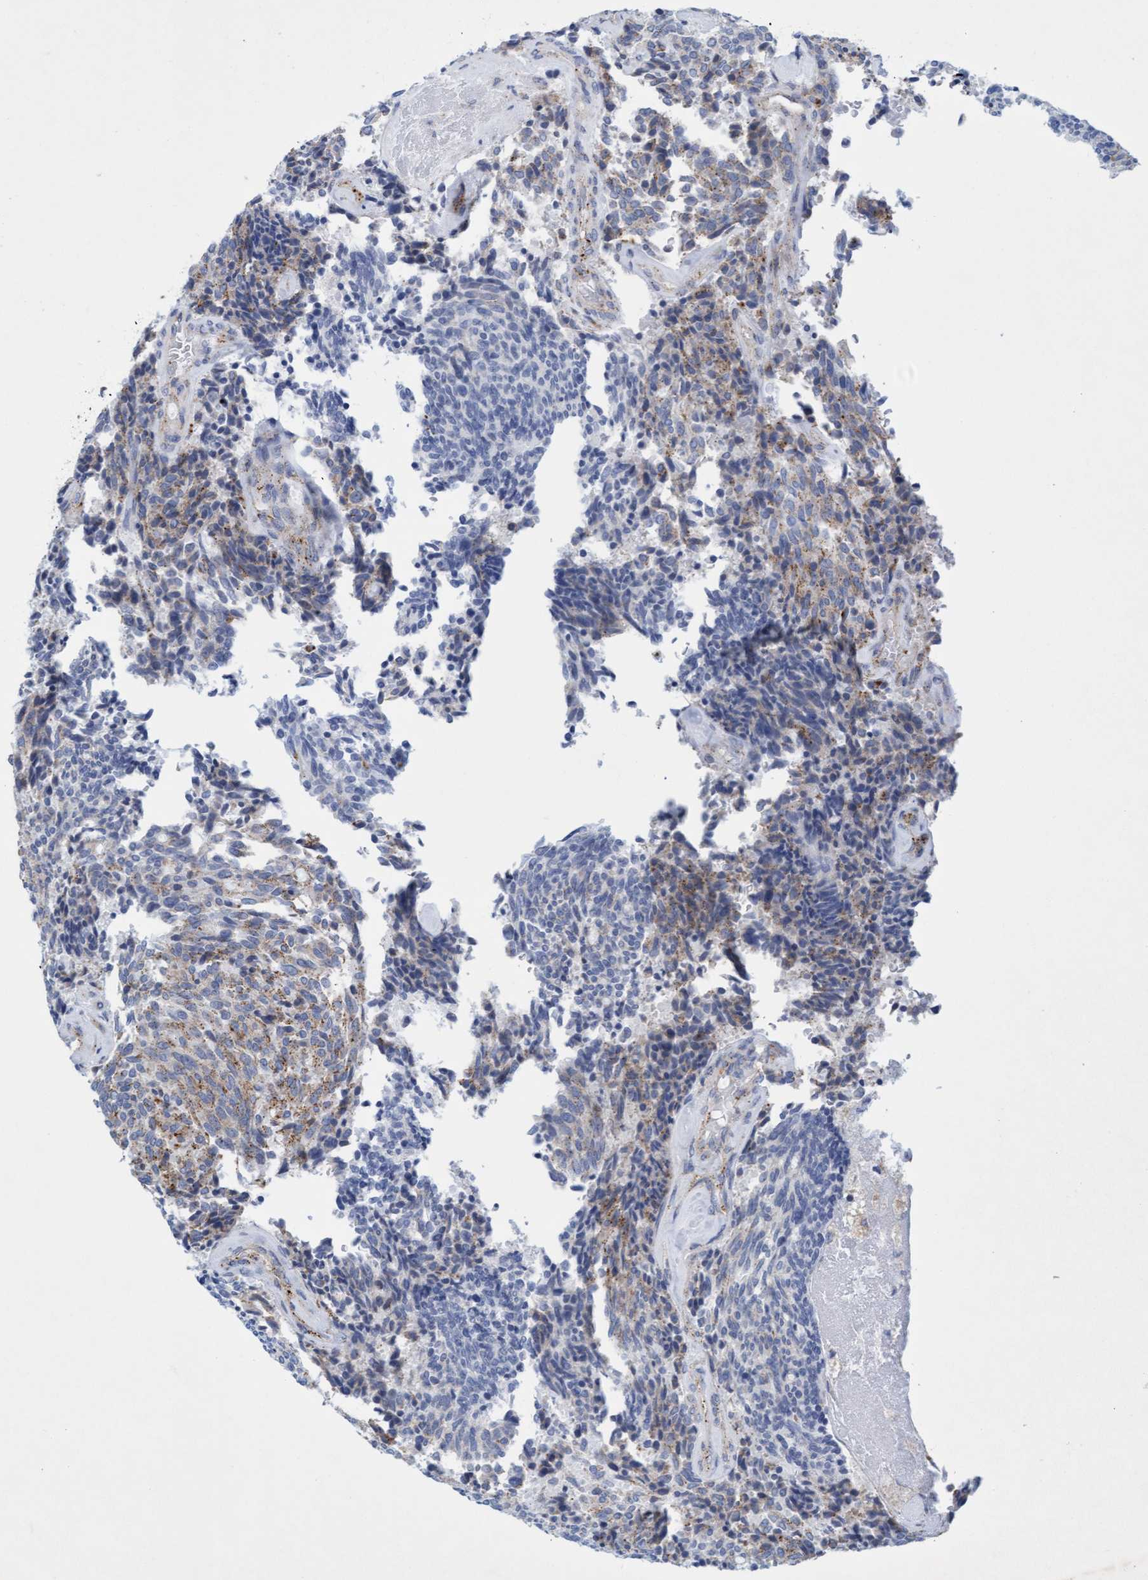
{"staining": {"intensity": "moderate", "quantity": "<25%", "location": "cytoplasmic/membranous"}, "tissue": "carcinoid", "cell_type": "Tumor cells", "image_type": "cancer", "snomed": [{"axis": "morphology", "description": "Carcinoid, malignant, NOS"}, {"axis": "topography", "description": "Pancreas"}], "caption": "Protein staining by IHC exhibits moderate cytoplasmic/membranous expression in approximately <25% of tumor cells in malignant carcinoid. Nuclei are stained in blue.", "gene": "SGSH", "patient": {"sex": "female", "age": 54}}